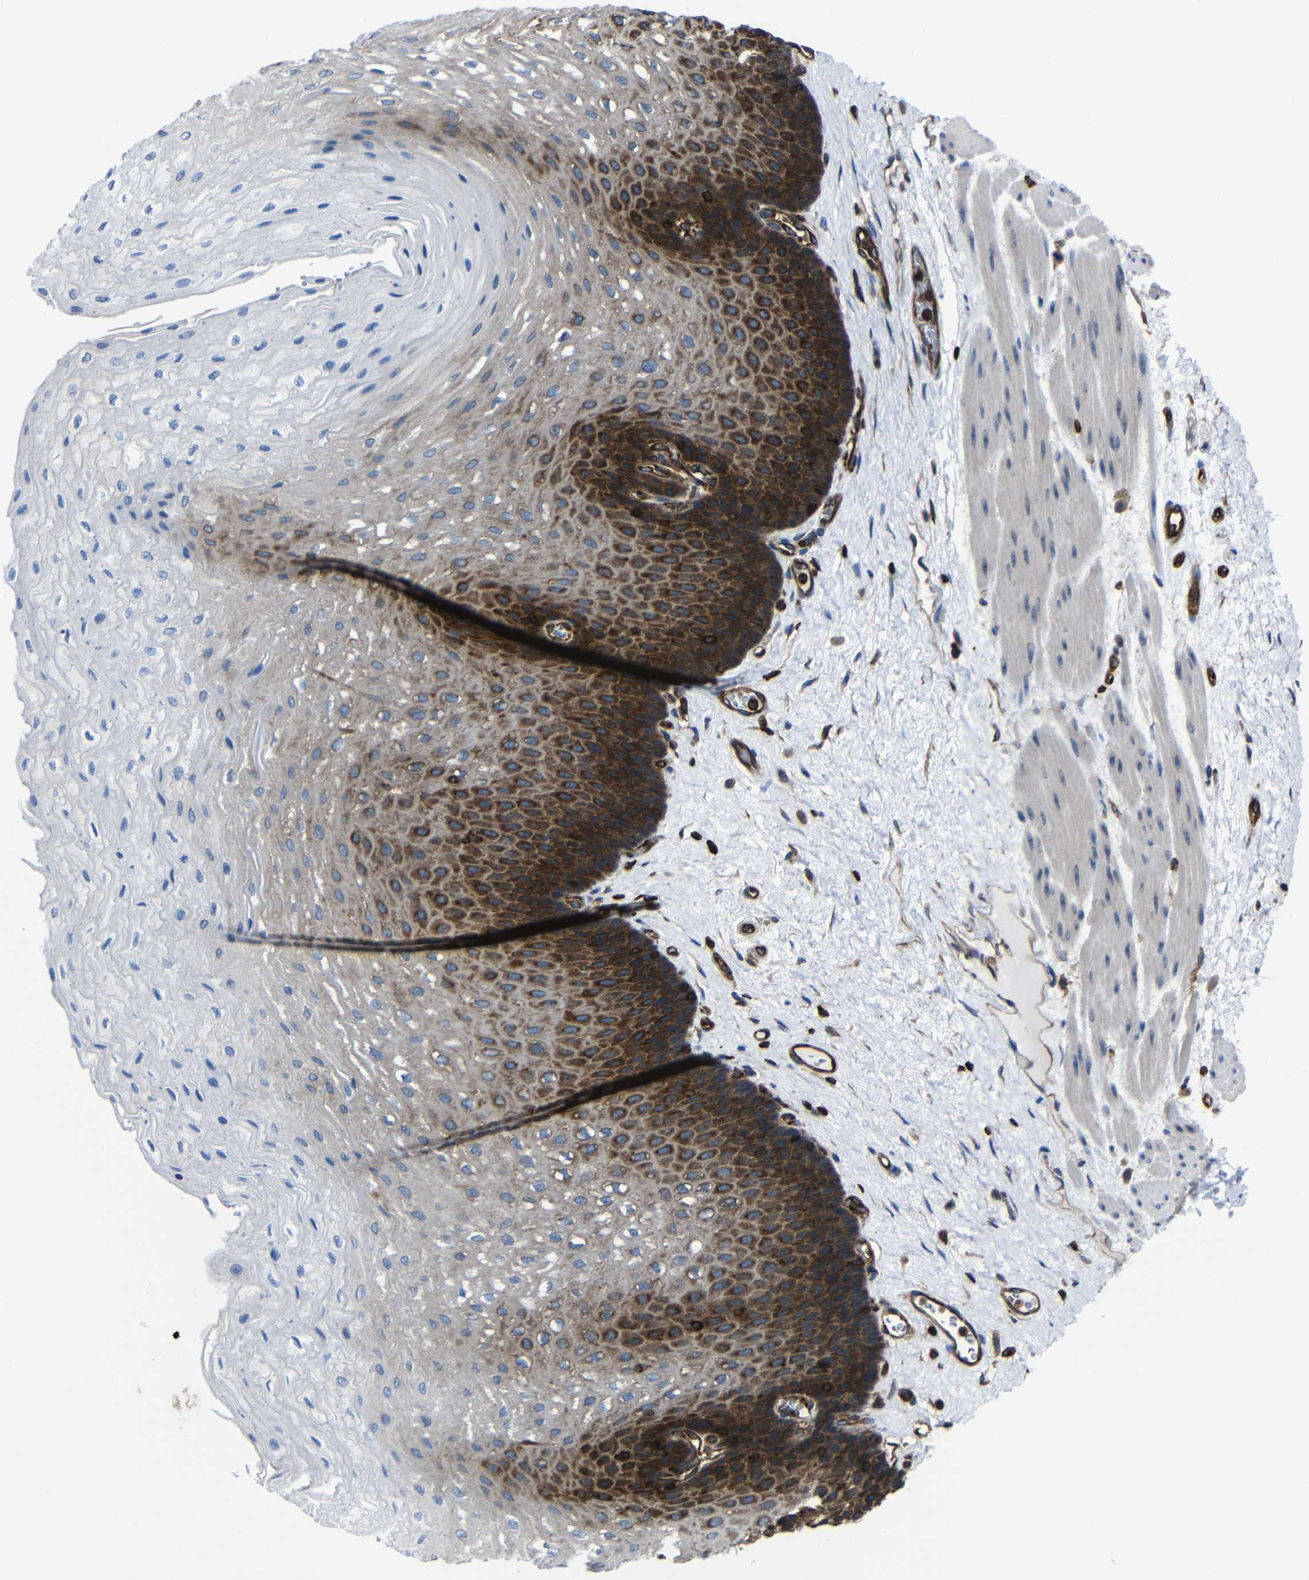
{"staining": {"intensity": "strong", "quantity": "25%-75%", "location": "cytoplasmic/membranous"}, "tissue": "esophagus", "cell_type": "Squamous epithelial cells", "image_type": "normal", "snomed": [{"axis": "morphology", "description": "Normal tissue, NOS"}, {"axis": "topography", "description": "Esophagus"}], "caption": "A histopathology image showing strong cytoplasmic/membranous positivity in about 25%-75% of squamous epithelial cells in normal esophagus, as visualized by brown immunohistochemical staining.", "gene": "ARHGEF1", "patient": {"sex": "female", "age": 72}}